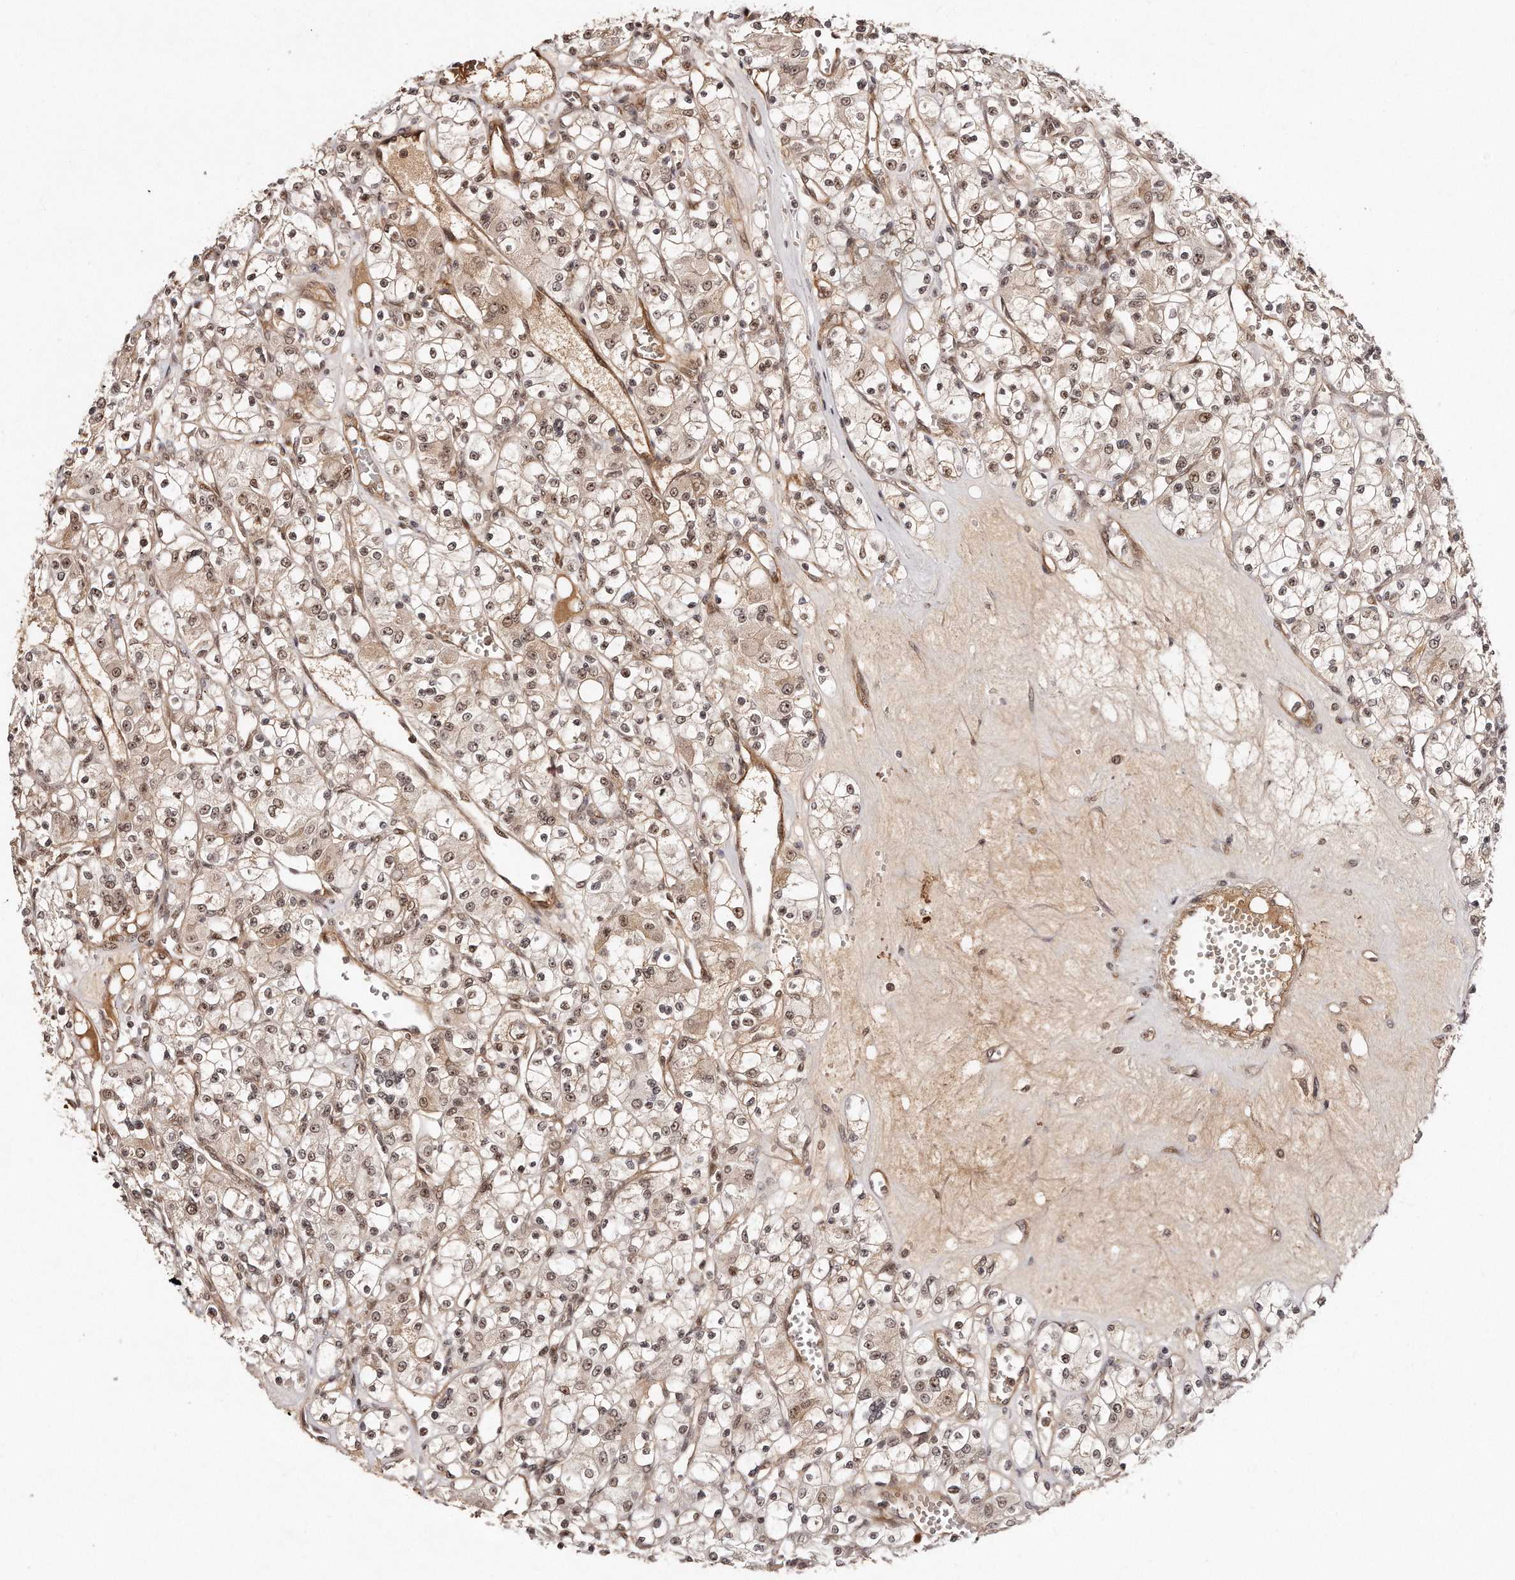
{"staining": {"intensity": "moderate", "quantity": ">75%", "location": "cytoplasmic/membranous,nuclear"}, "tissue": "renal cancer", "cell_type": "Tumor cells", "image_type": "cancer", "snomed": [{"axis": "morphology", "description": "Adenocarcinoma, NOS"}, {"axis": "topography", "description": "Kidney"}], "caption": "Tumor cells display medium levels of moderate cytoplasmic/membranous and nuclear expression in approximately >75% of cells in human renal adenocarcinoma.", "gene": "SOX4", "patient": {"sex": "female", "age": 59}}